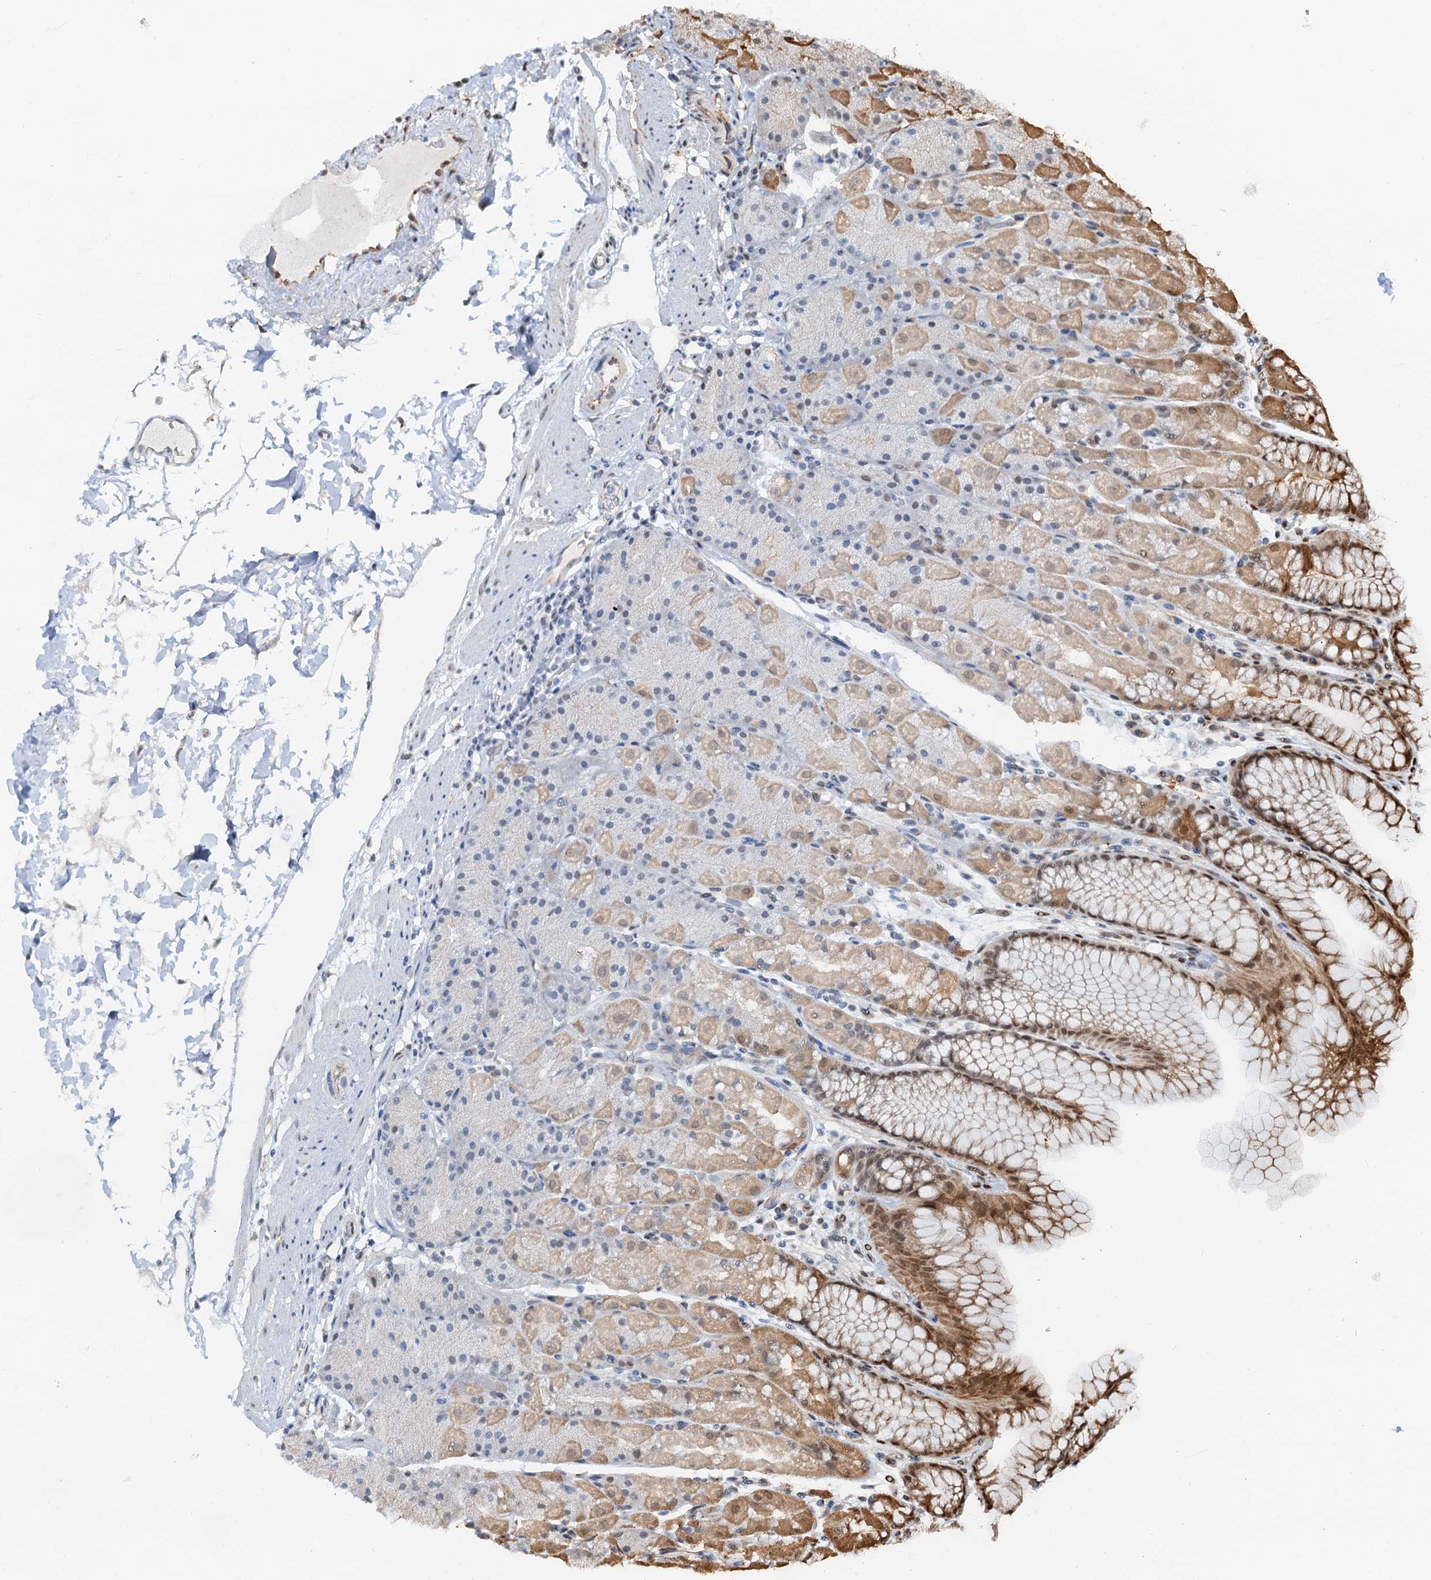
{"staining": {"intensity": "moderate", "quantity": ">75%", "location": "cytoplasmic/membranous,nuclear"}, "tissue": "stomach", "cell_type": "Glandular cells", "image_type": "normal", "snomed": [{"axis": "morphology", "description": "Normal tissue, NOS"}, {"axis": "topography", "description": "Stomach, upper"}, {"axis": "topography", "description": "Stomach, lower"}], "caption": "This photomicrograph displays immunohistochemistry (IHC) staining of unremarkable stomach, with medium moderate cytoplasmic/membranous,nuclear expression in about >75% of glandular cells.", "gene": "CFDP1", "patient": {"sex": "male", "age": 67}}